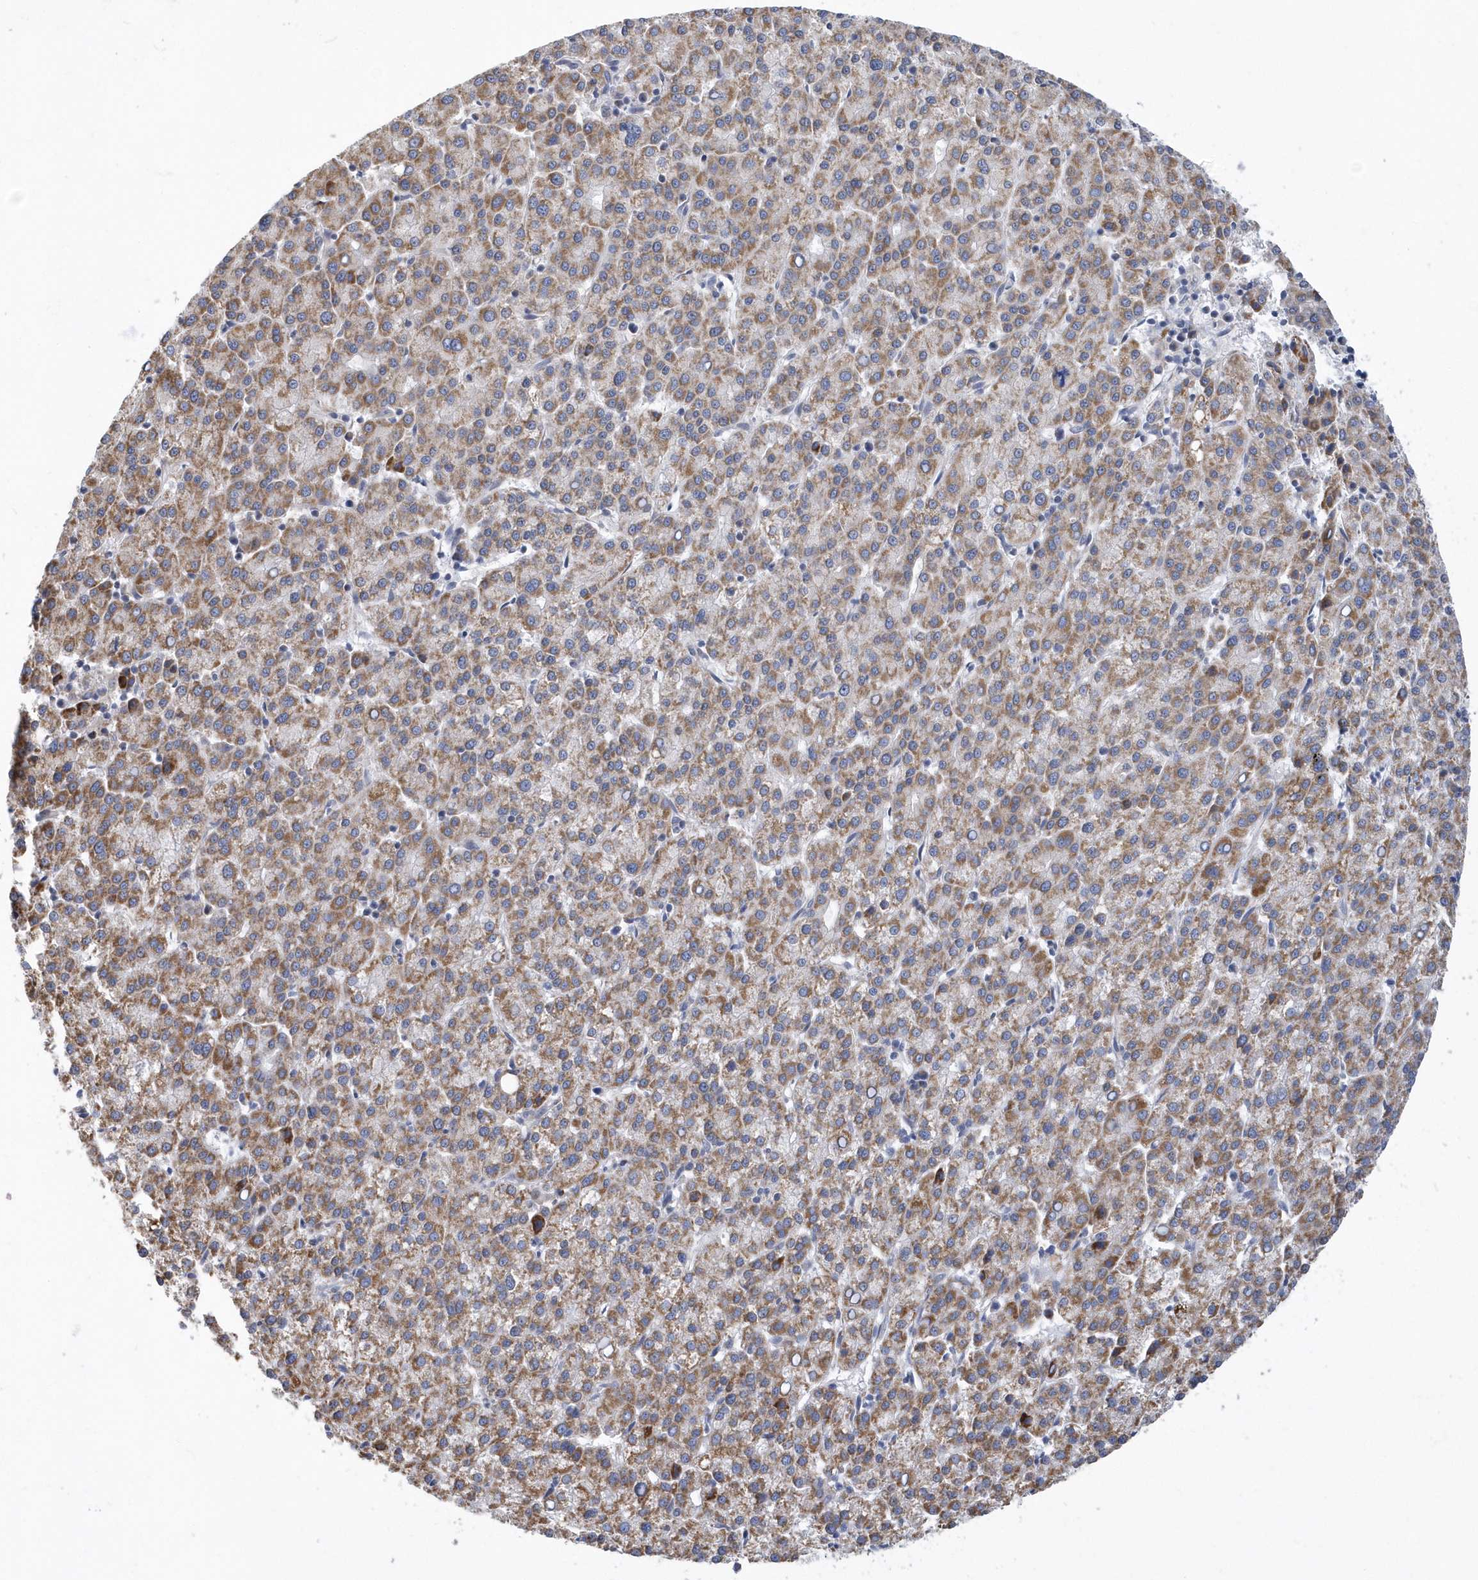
{"staining": {"intensity": "moderate", "quantity": ">75%", "location": "cytoplasmic/membranous"}, "tissue": "liver cancer", "cell_type": "Tumor cells", "image_type": "cancer", "snomed": [{"axis": "morphology", "description": "Carcinoma, Hepatocellular, NOS"}, {"axis": "topography", "description": "Liver"}], "caption": "Liver cancer (hepatocellular carcinoma) tissue exhibits moderate cytoplasmic/membranous positivity in about >75% of tumor cells", "gene": "VWA5B2", "patient": {"sex": "female", "age": 58}}